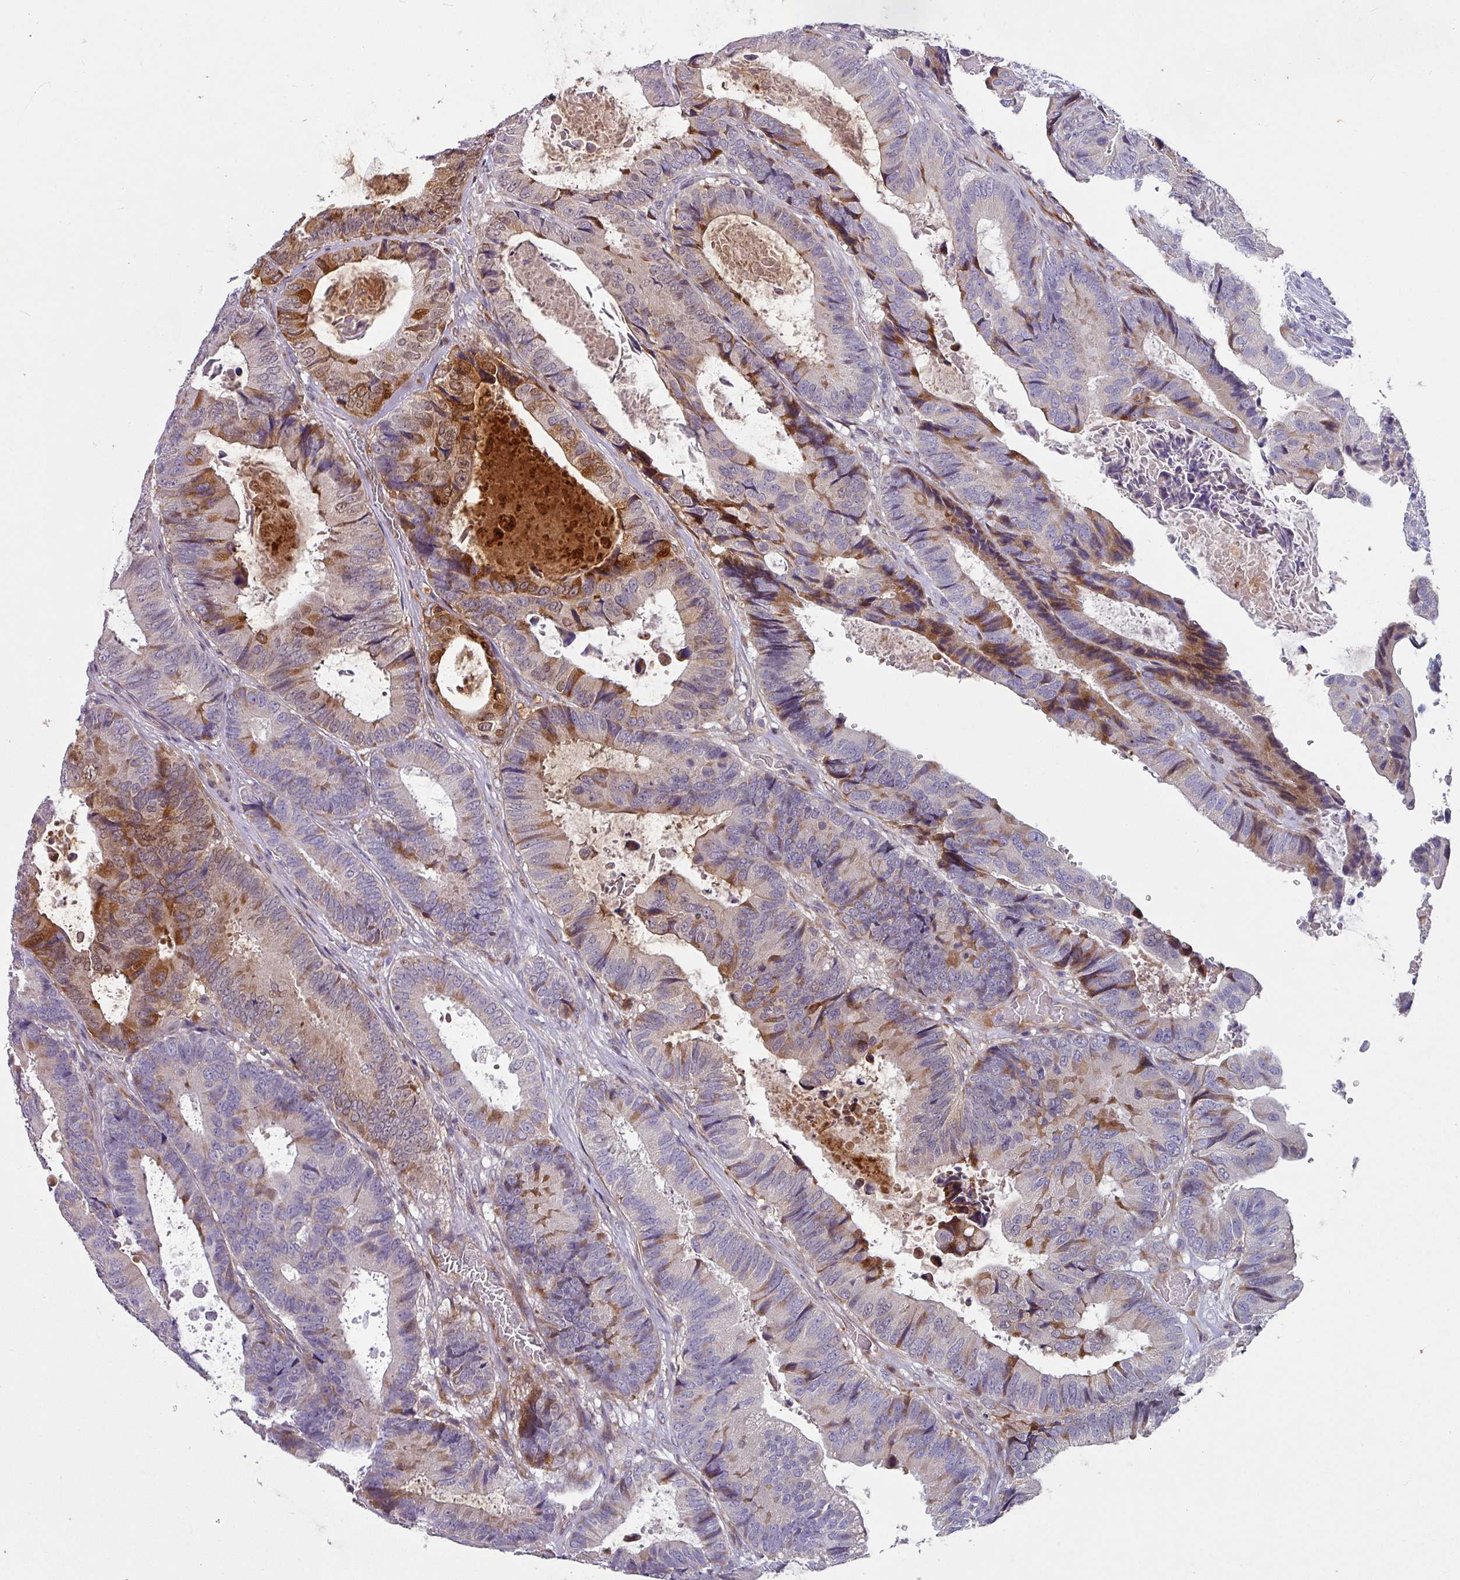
{"staining": {"intensity": "moderate", "quantity": "25%-75%", "location": "cytoplasmic/membranous"}, "tissue": "colorectal cancer", "cell_type": "Tumor cells", "image_type": "cancer", "snomed": [{"axis": "morphology", "description": "Adenocarcinoma, NOS"}, {"axis": "topography", "description": "Colon"}], "caption": "High-power microscopy captured an IHC image of colorectal adenocarcinoma, revealing moderate cytoplasmic/membranous staining in approximately 25%-75% of tumor cells.", "gene": "KLHL3", "patient": {"sex": "male", "age": 85}}